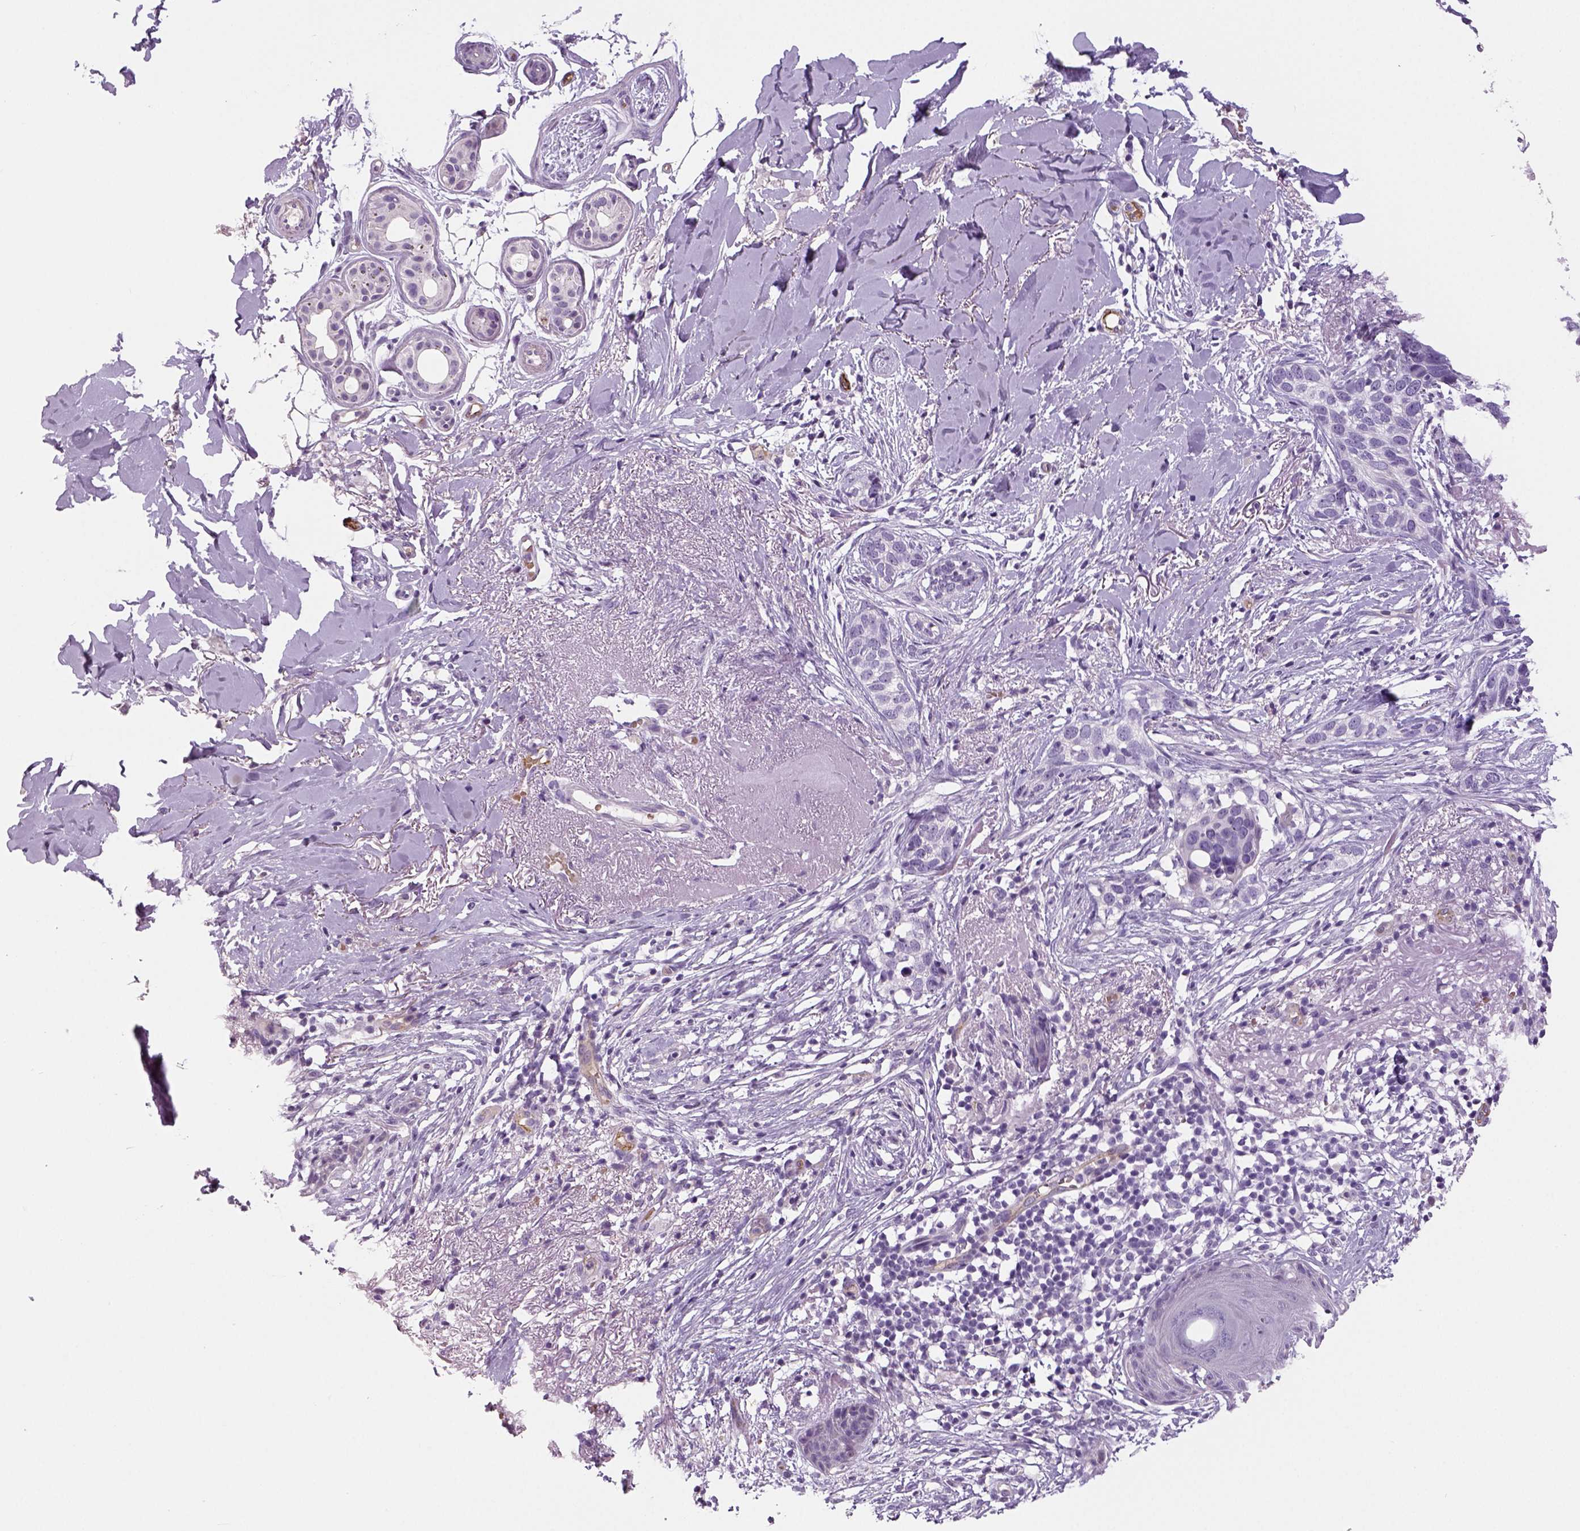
{"staining": {"intensity": "negative", "quantity": "none", "location": "none"}, "tissue": "skin cancer", "cell_type": "Tumor cells", "image_type": "cancer", "snomed": [{"axis": "morphology", "description": "Normal tissue, NOS"}, {"axis": "morphology", "description": "Basal cell carcinoma"}, {"axis": "topography", "description": "Skin"}], "caption": "Immunohistochemical staining of skin basal cell carcinoma shows no significant positivity in tumor cells. (Immunohistochemistry (ihc), brightfield microscopy, high magnification).", "gene": "TSPAN7", "patient": {"sex": "male", "age": 84}}